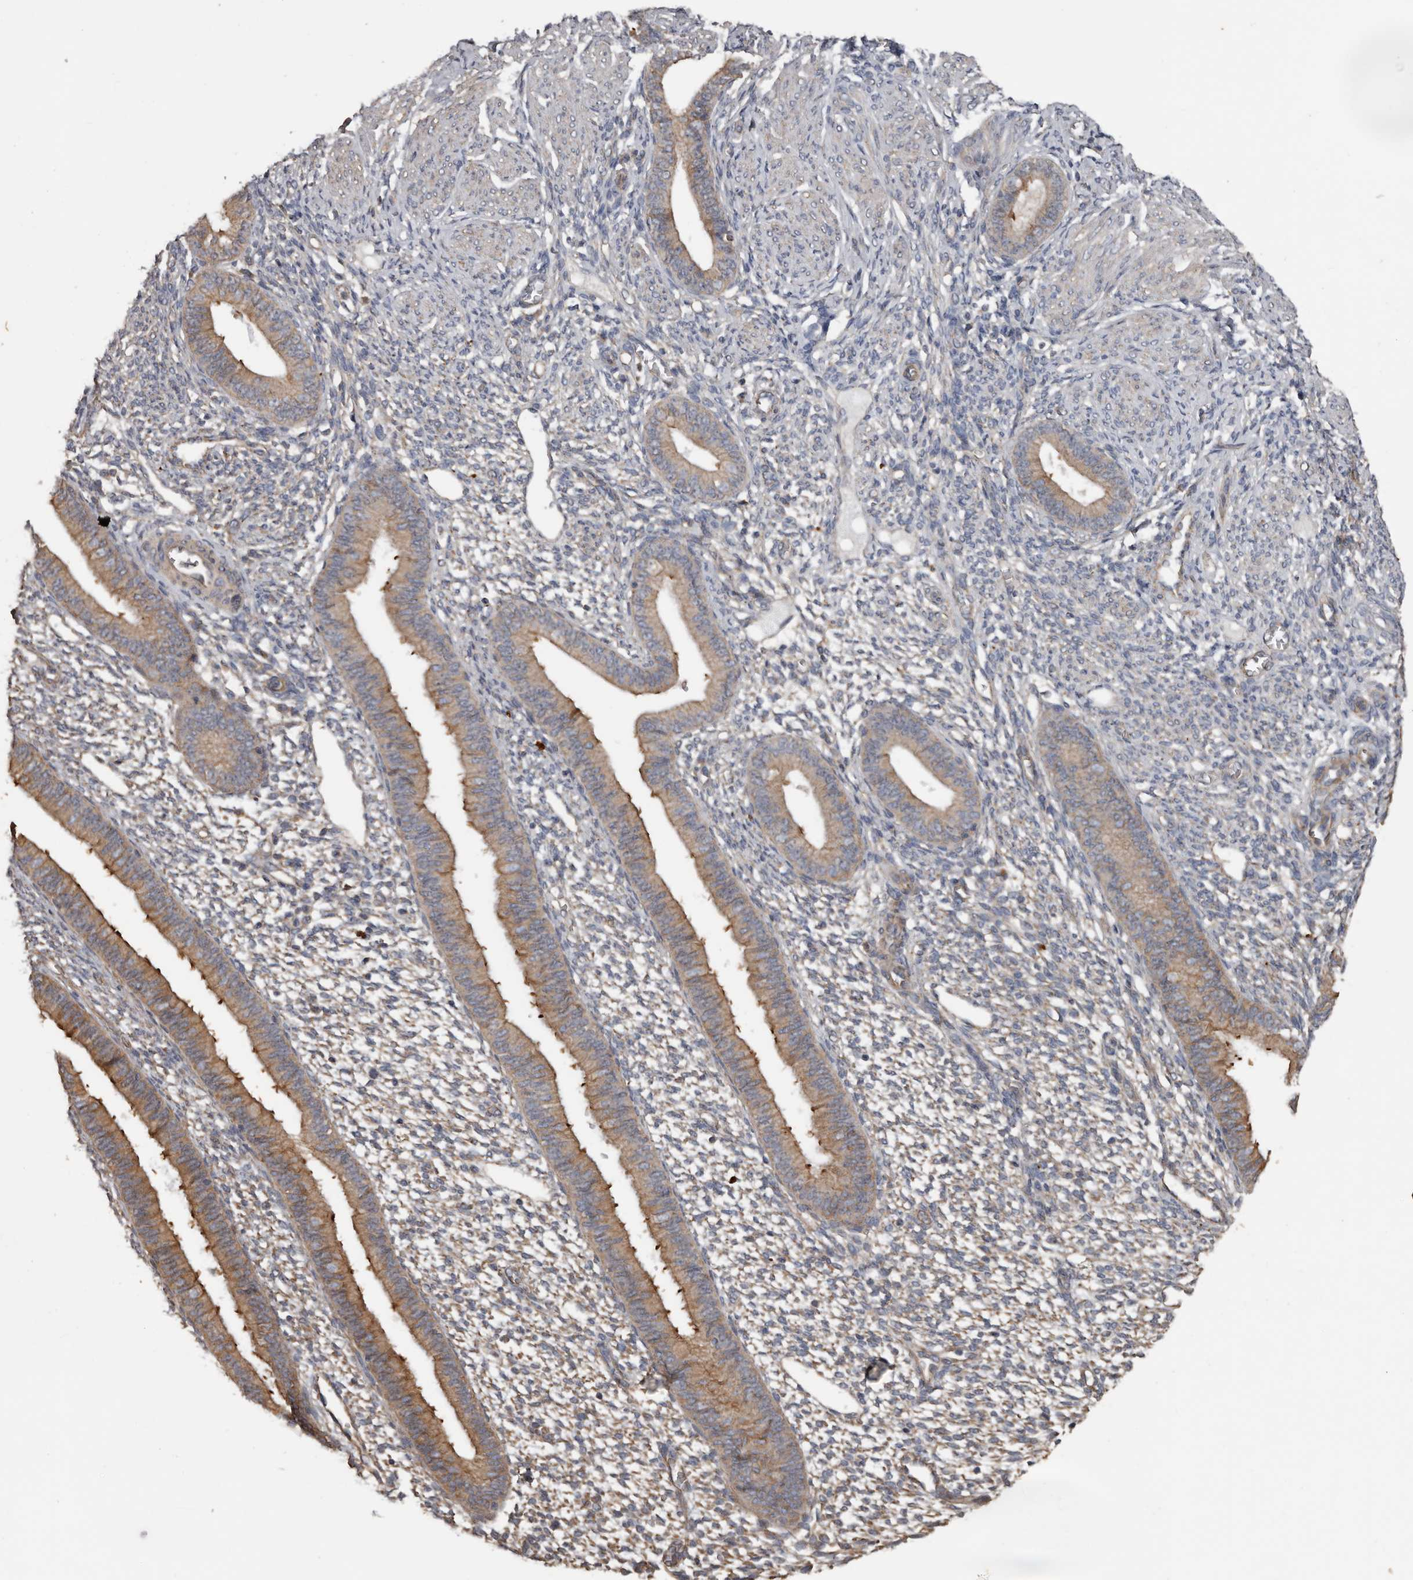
{"staining": {"intensity": "weak", "quantity": "25%-75%", "location": "cytoplasmic/membranous"}, "tissue": "endometrium", "cell_type": "Cells in endometrial stroma", "image_type": "normal", "snomed": [{"axis": "morphology", "description": "Normal tissue, NOS"}, {"axis": "topography", "description": "Endometrium"}], "caption": "Endometrium stained with DAB immunohistochemistry demonstrates low levels of weak cytoplasmic/membranous expression in approximately 25%-75% of cells in endometrial stroma.", "gene": "HYAL4", "patient": {"sex": "female", "age": 46}}